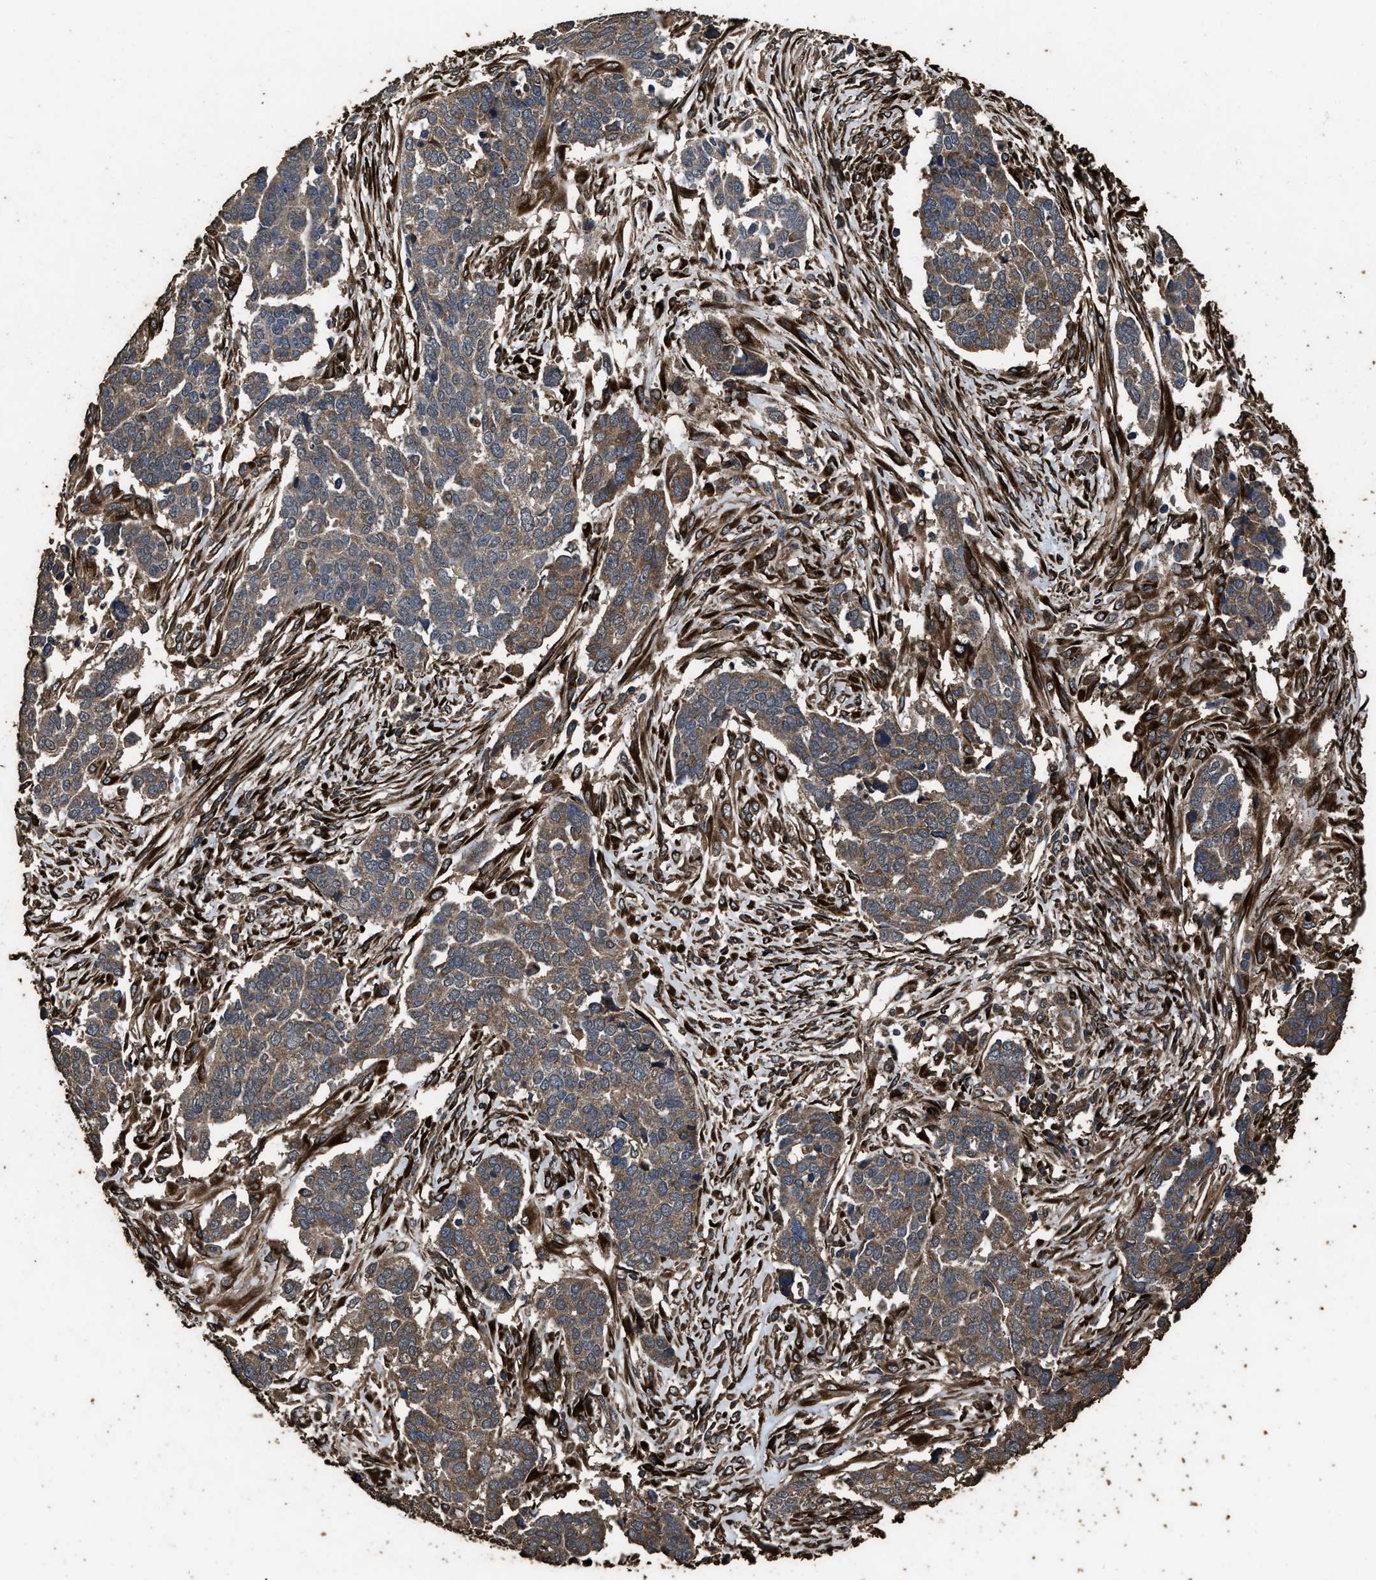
{"staining": {"intensity": "moderate", "quantity": ">75%", "location": "cytoplasmic/membranous"}, "tissue": "ovarian cancer", "cell_type": "Tumor cells", "image_type": "cancer", "snomed": [{"axis": "morphology", "description": "Cystadenocarcinoma, serous, NOS"}, {"axis": "topography", "description": "Ovary"}], "caption": "This micrograph demonstrates IHC staining of human serous cystadenocarcinoma (ovarian), with medium moderate cytoplasmic/membranous expression in about >75% of tumor cells.", "gene": "ZMYND19", "patient": {"sex": "female", "age": 44}}